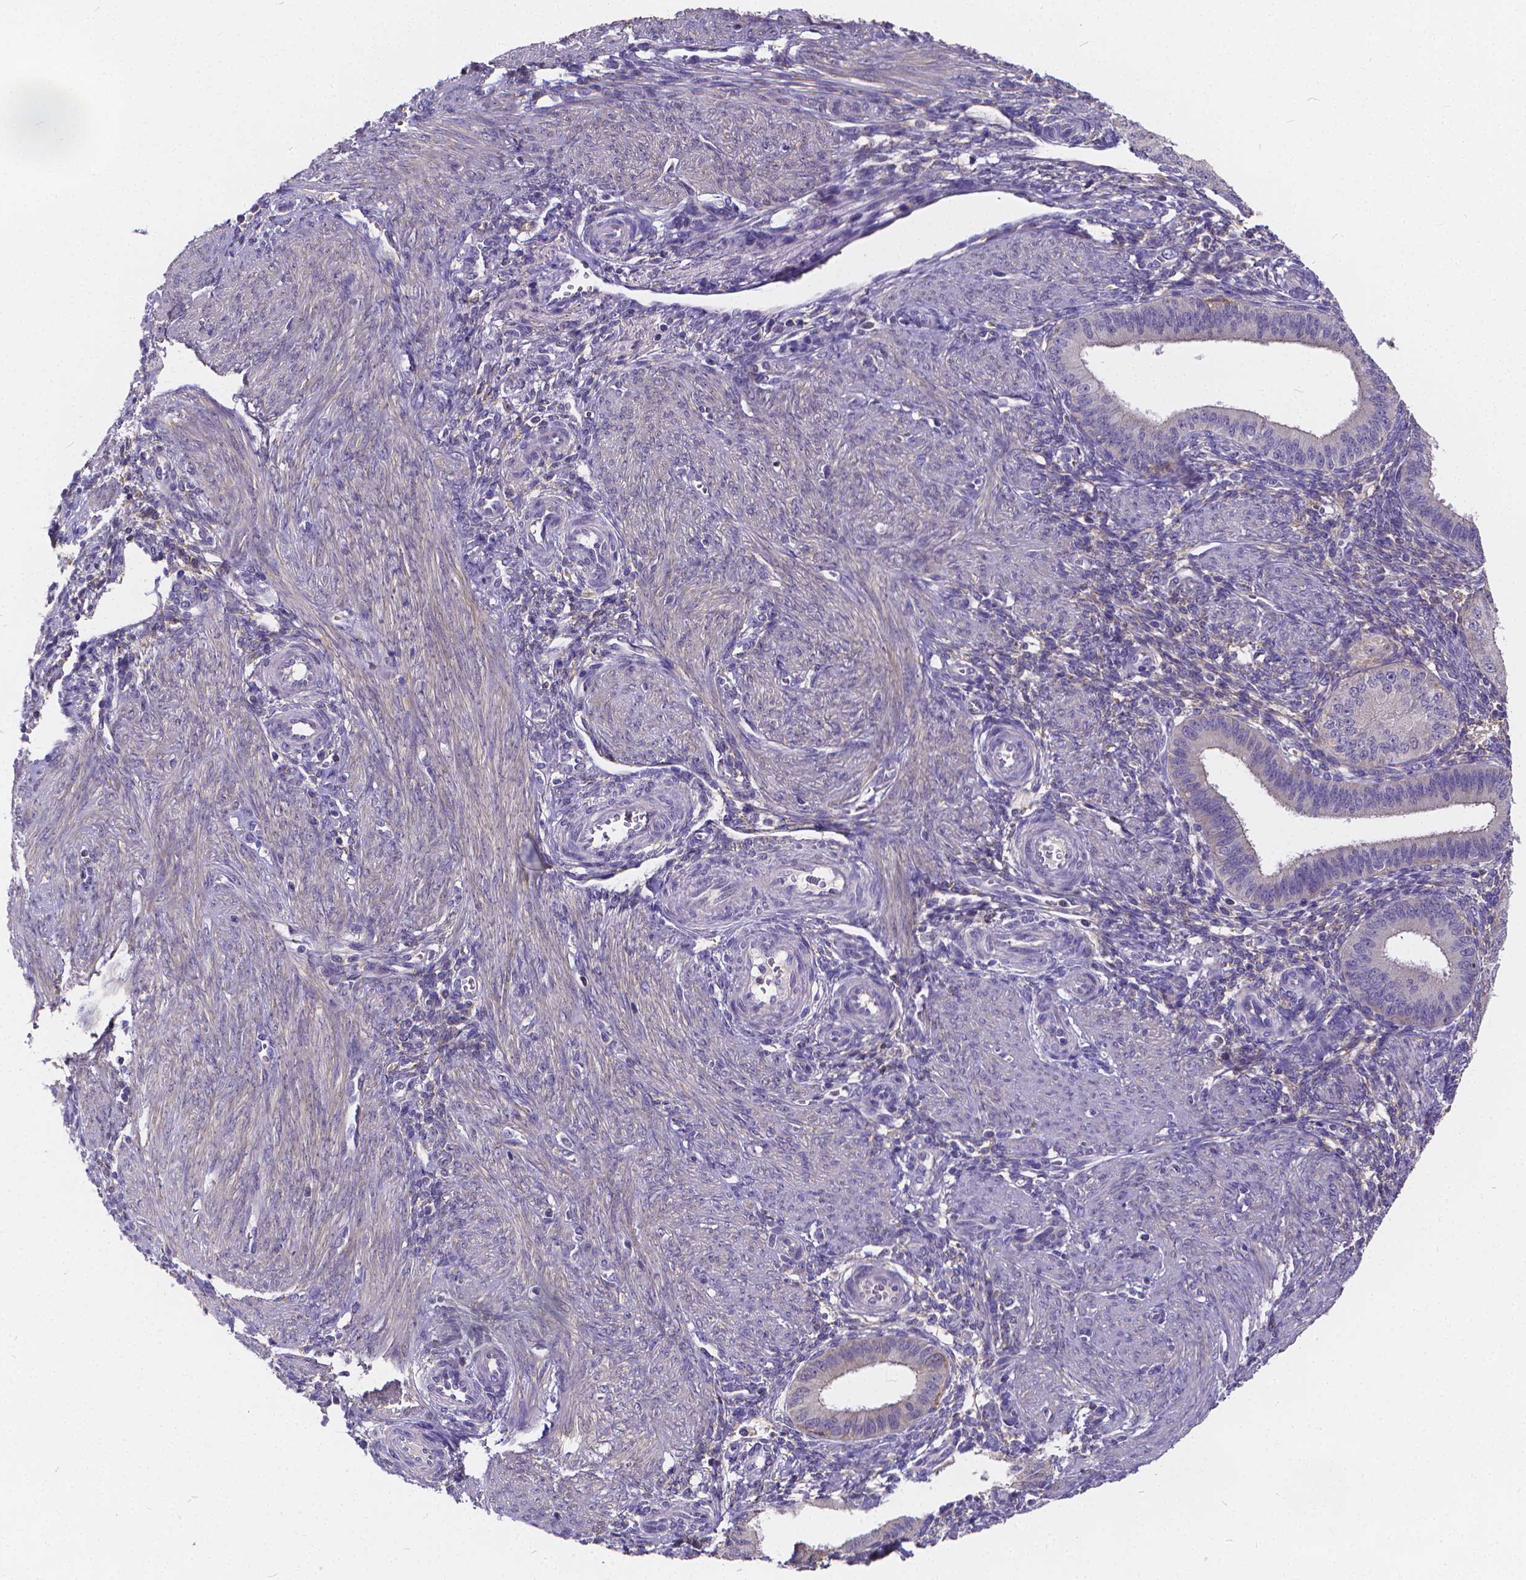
{"staining": {"intensity": "negative", "quantity": "none", "location": "none"}, "tissue": "endometrium", "cell_type": "Cells in endometrial stroma", "image_type": "normal", "snomed": [{"axis": "morphology", "description": "Normal tissue, NOS"}, {"axis": "topography", "description": "Endometrium"}], "caption": "This is an immunohistochemistry photomicrograph of benign endometrium. There is no staining in cells in endometrial stroma.", "gene": "GLRB", "patient": {"sex": "female", "age": 39}}